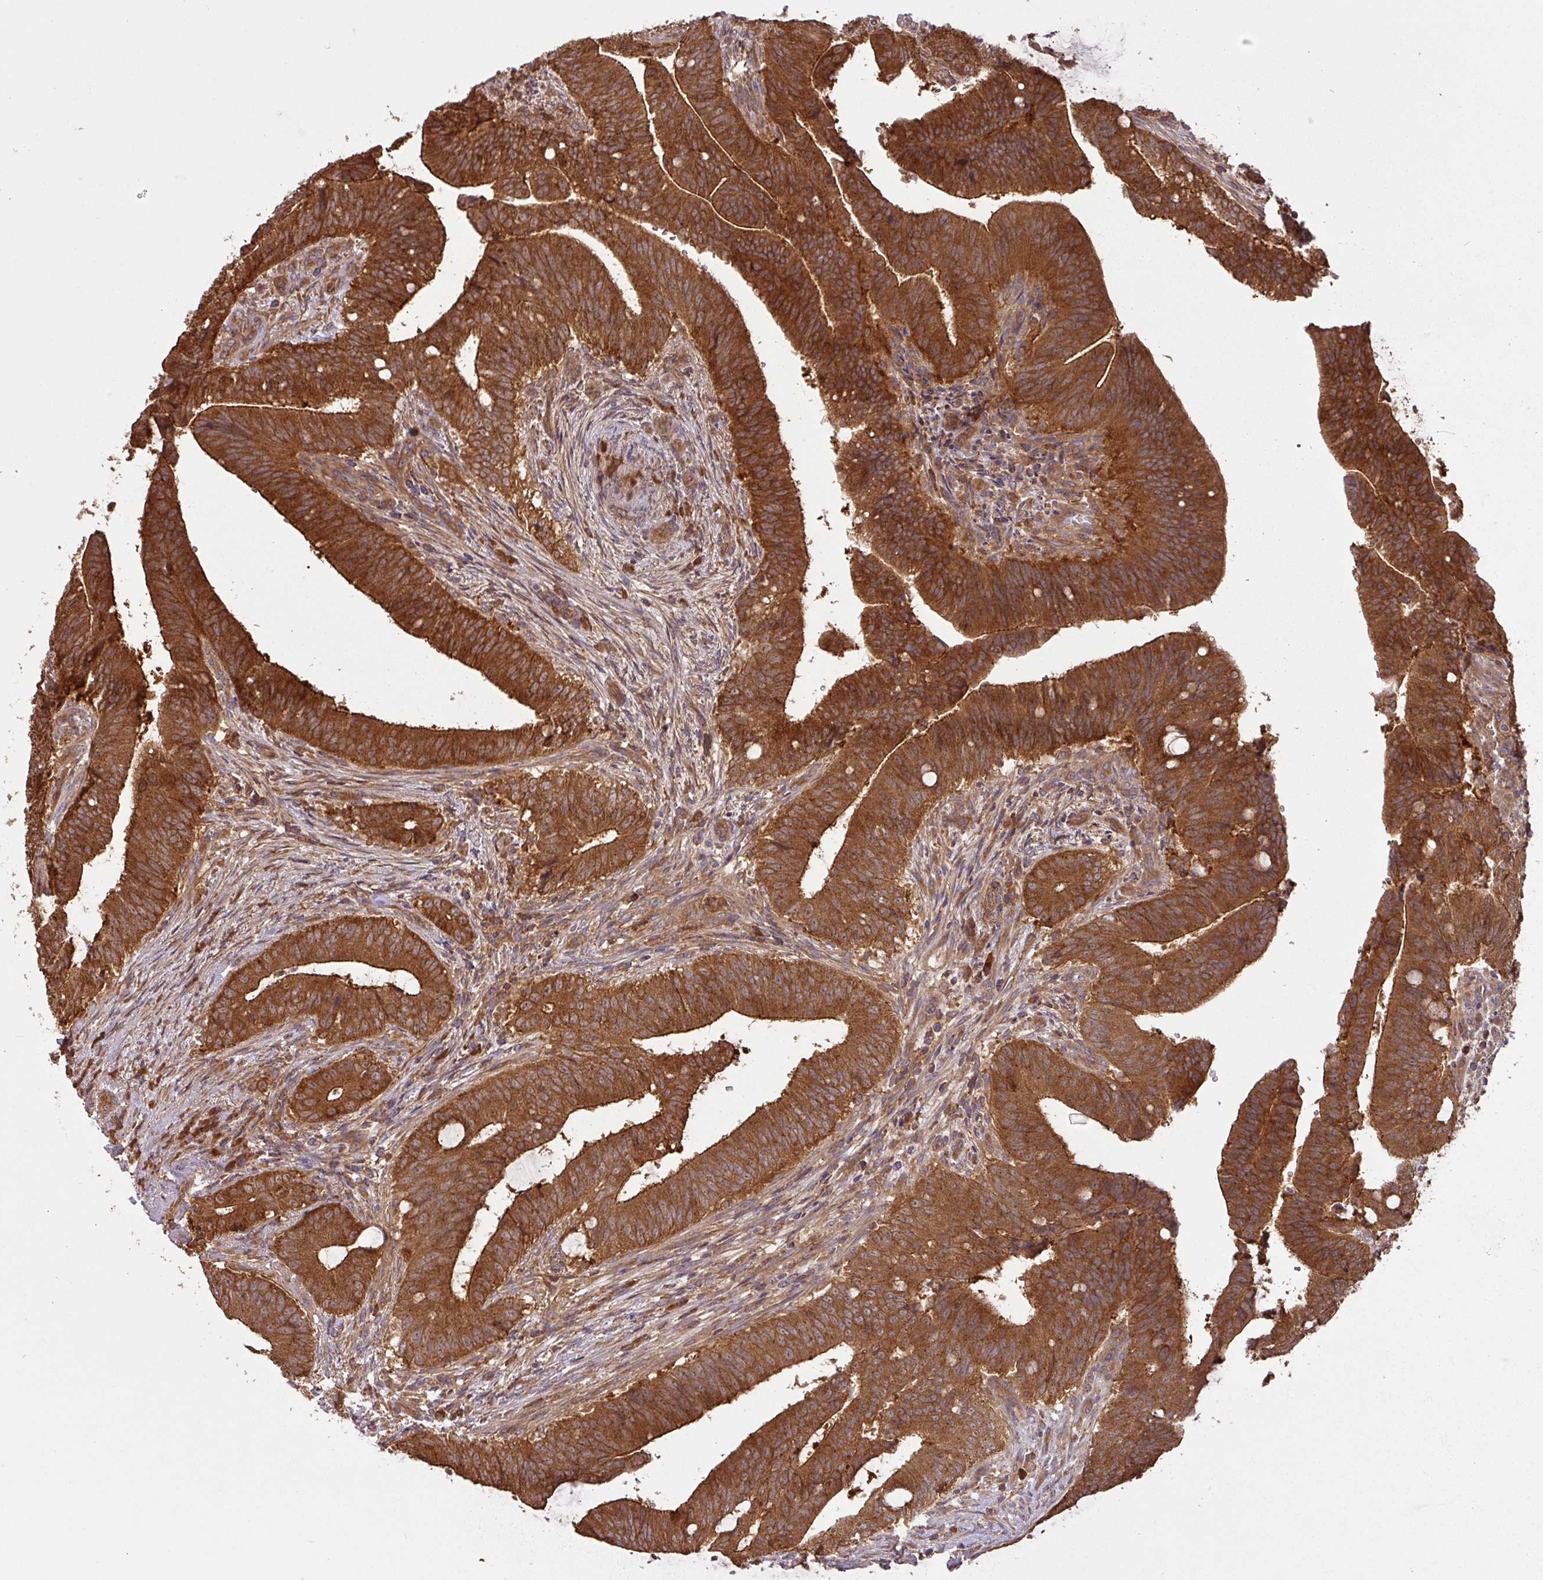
{"staining": {"intensity": "strong", "quantity": ">75%", "location": "cytoplasmic/membranous"}, "tissue": "colorectal cancer", "cell_type": "Tumor cells", "image_type": "cancer", "snomed": [{"axis": "morphology", "description": "Adenocarcinoma, NOS"}, {"axis": "topography", "description": "Colon"}], "caption": "Colorectal cancer tissue exhibits strong cytoplasmic/membranous expression in approximately >75% of tumor cells, visualized by immunohistochemistry.", "gene": "GSPT1", "patient": {"sex": "female", "age": 43}}